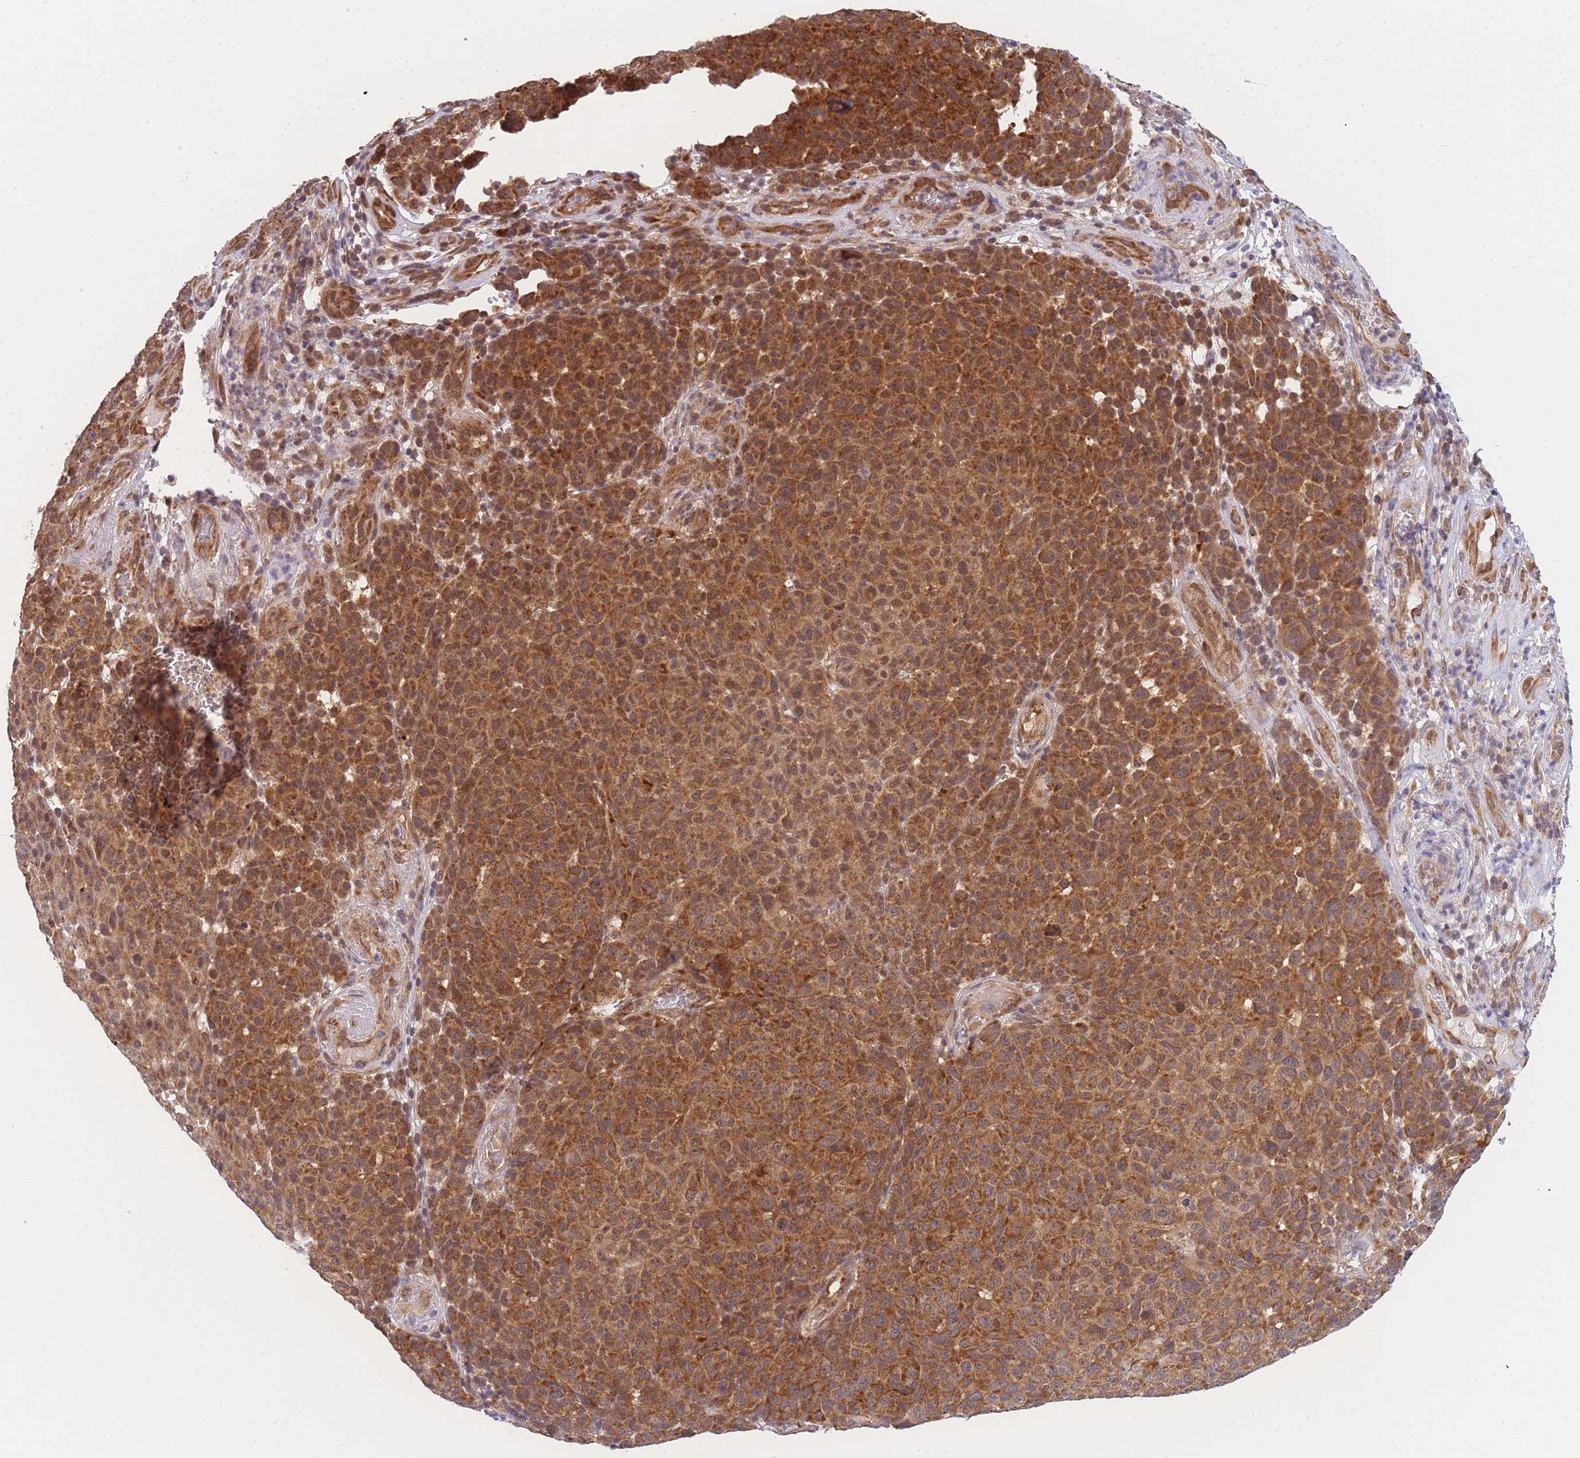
{"staining": {"intensity": "strong", "quantity": ">75%", "location": "cytoplasmic/membranous"}, "tissue": "melanoma", "cell_type": "Tumor cells", "image_type": "cancer", "snomed": [{"axis": "morphology", "description": "Malignant melanoma, NOS"}, {"axis": "topography", "description": "Skin"}], "caption": "Protein expression analysis of melanoma demonstrates strong cytoplasmic/membranous expression in approximately >75% of tumor cells.", "gene": "MRPL23", "patient": {"sex": "male", "age": 49}}